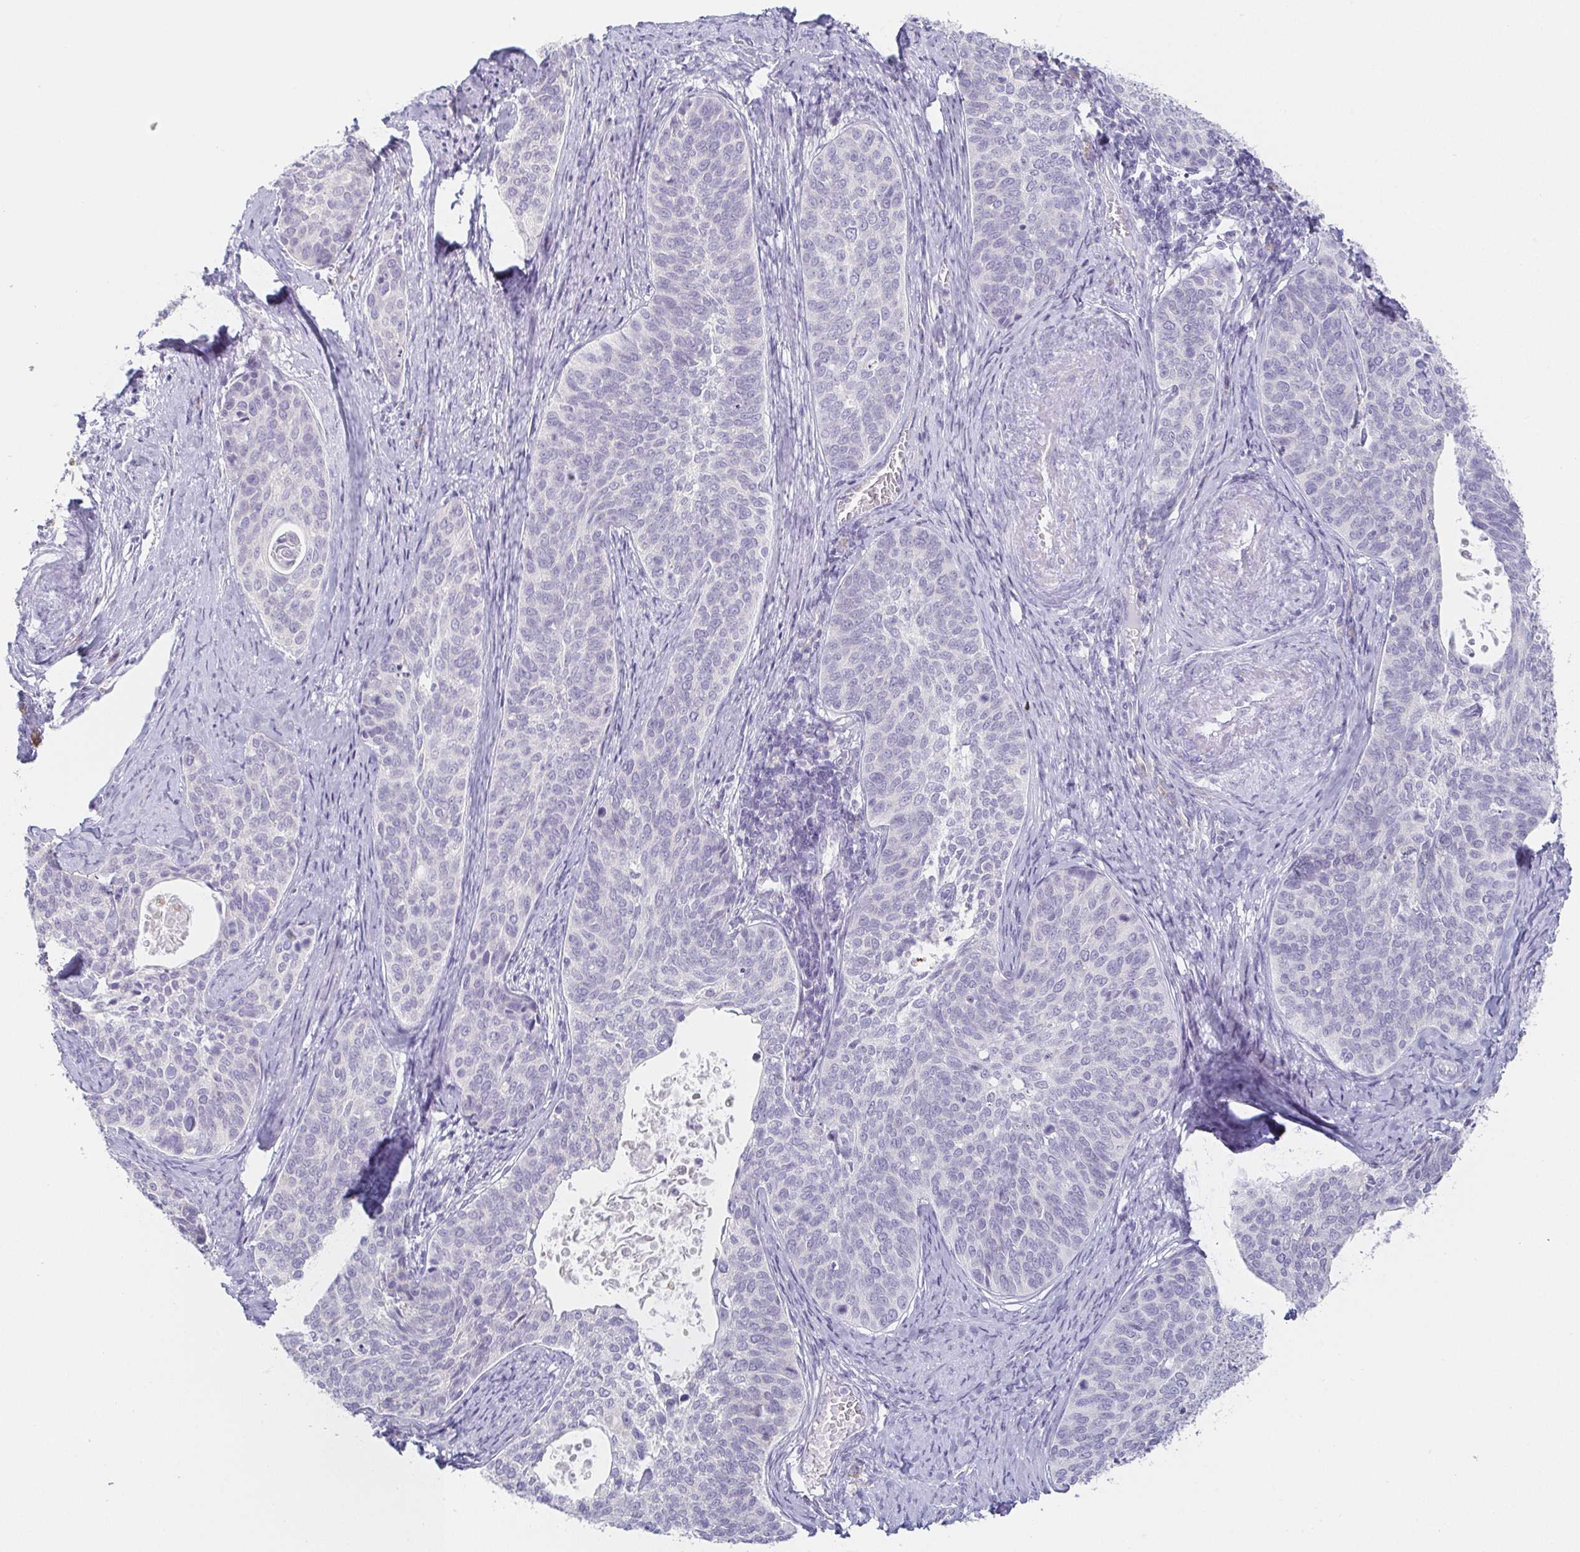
{"staining": {"intensity": "negative", "quantity": "none", "location": "none"}, "tissue": "cervical cancer", "cell_type": "Tumor cells", "image_type": "cancer", "snomed": [{"axis": "morphology", "description": "Squamous cell carcinoma, NOS"}, {"axis": "topography", "description": "Cervix"}], "caption": "The IHC image has no significant expression in tumor cells of cervical squamous cell carcinoma tissue.", "gene": "PRR27", "patient": {"sex": "female", "age": 69}}